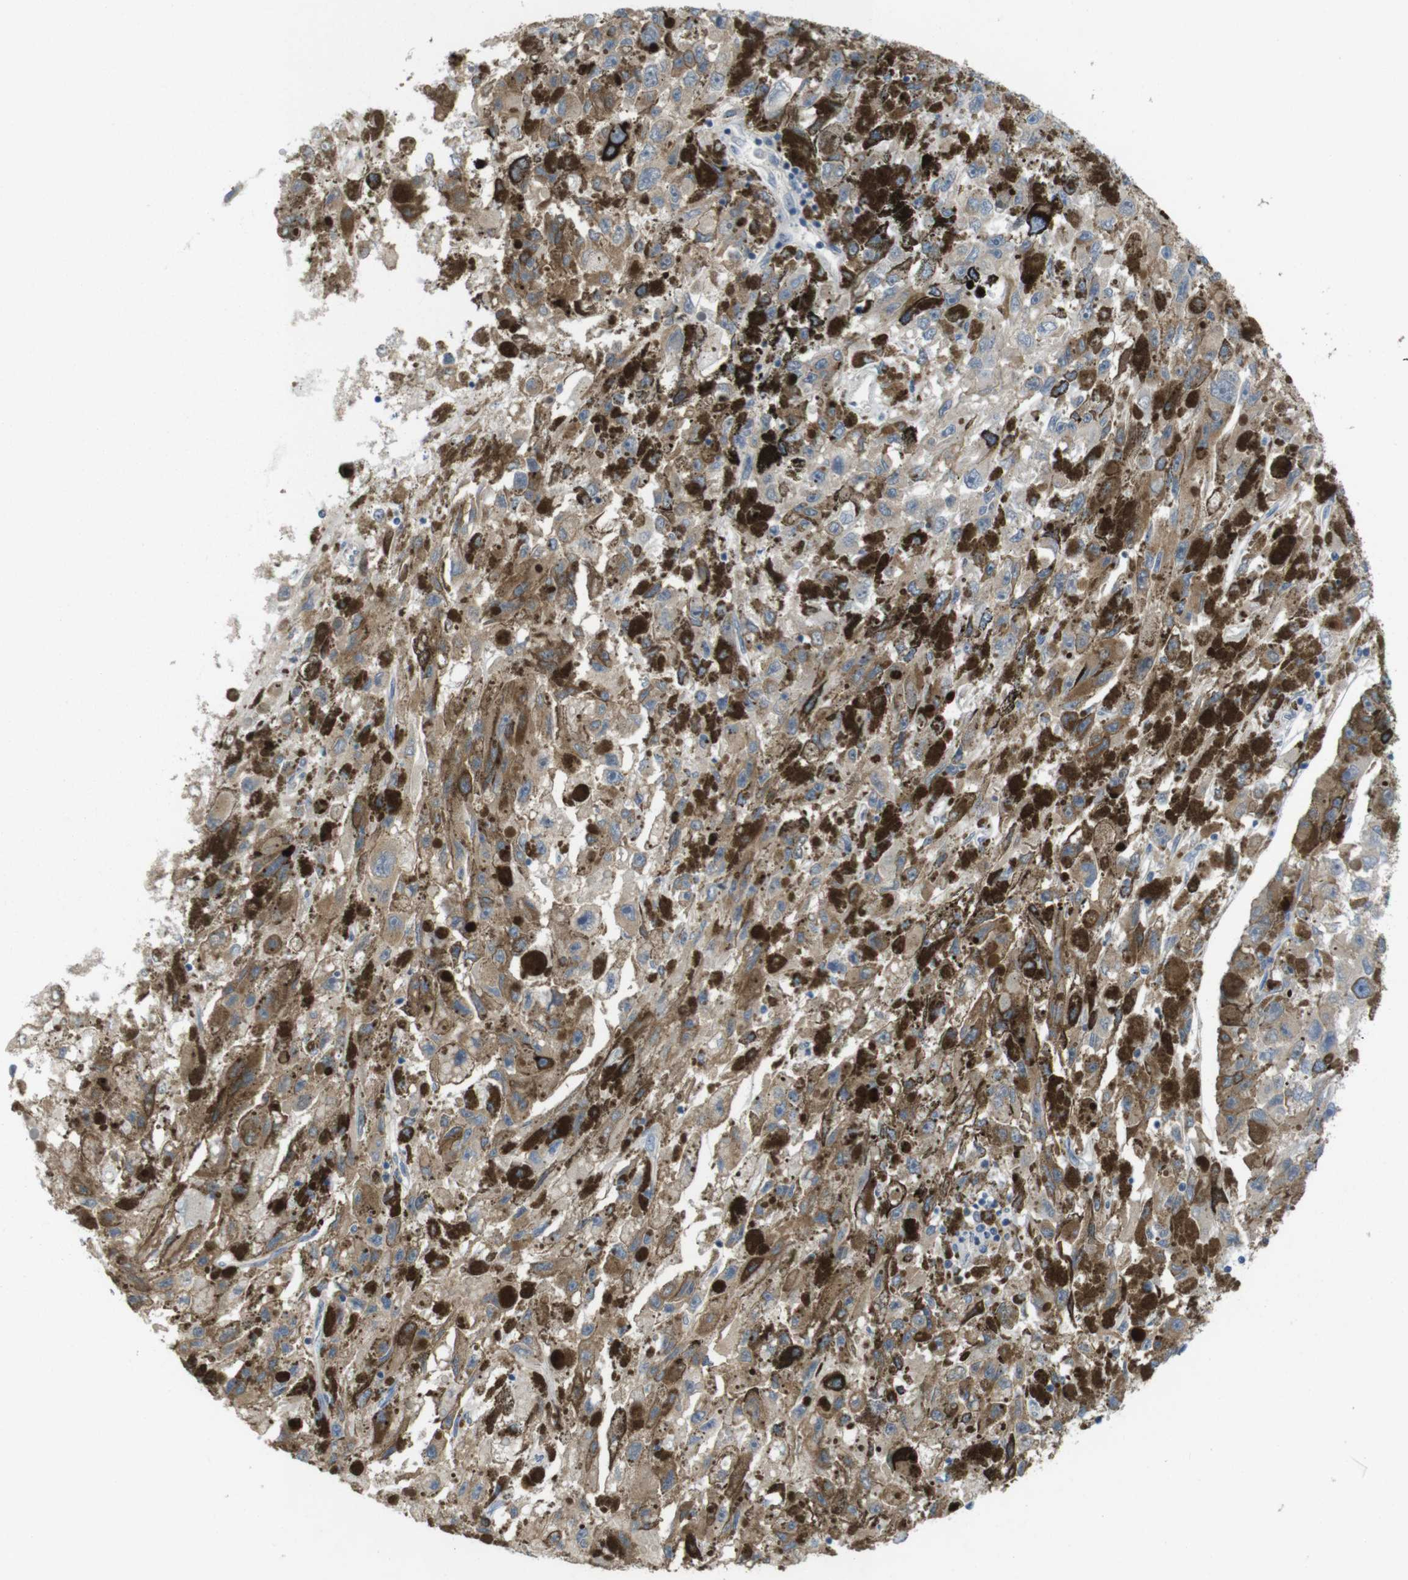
{"staining": {"intensity": "moderate", "quantity": ">75%", "location": "cytoplasmic/membranous"}, "tissue": "melanoma", "cell_type": "Tumor cells", "image_type": "cancer", "snomed": [{"axis": "morphology", "description": "Malignant melanoma, NOS"}, {"axis": "topography", "description": "Skin"}], "caption": "High-power microscopy captured an immunohistochemistry (IHC) photomicrograph of malignant melanoma, revealing moderate cytoplasmic/membranous staining in about >75% of tumor cells.", "gene": "MTHFD1", "patient": {"sex": "female", "age": 104}}